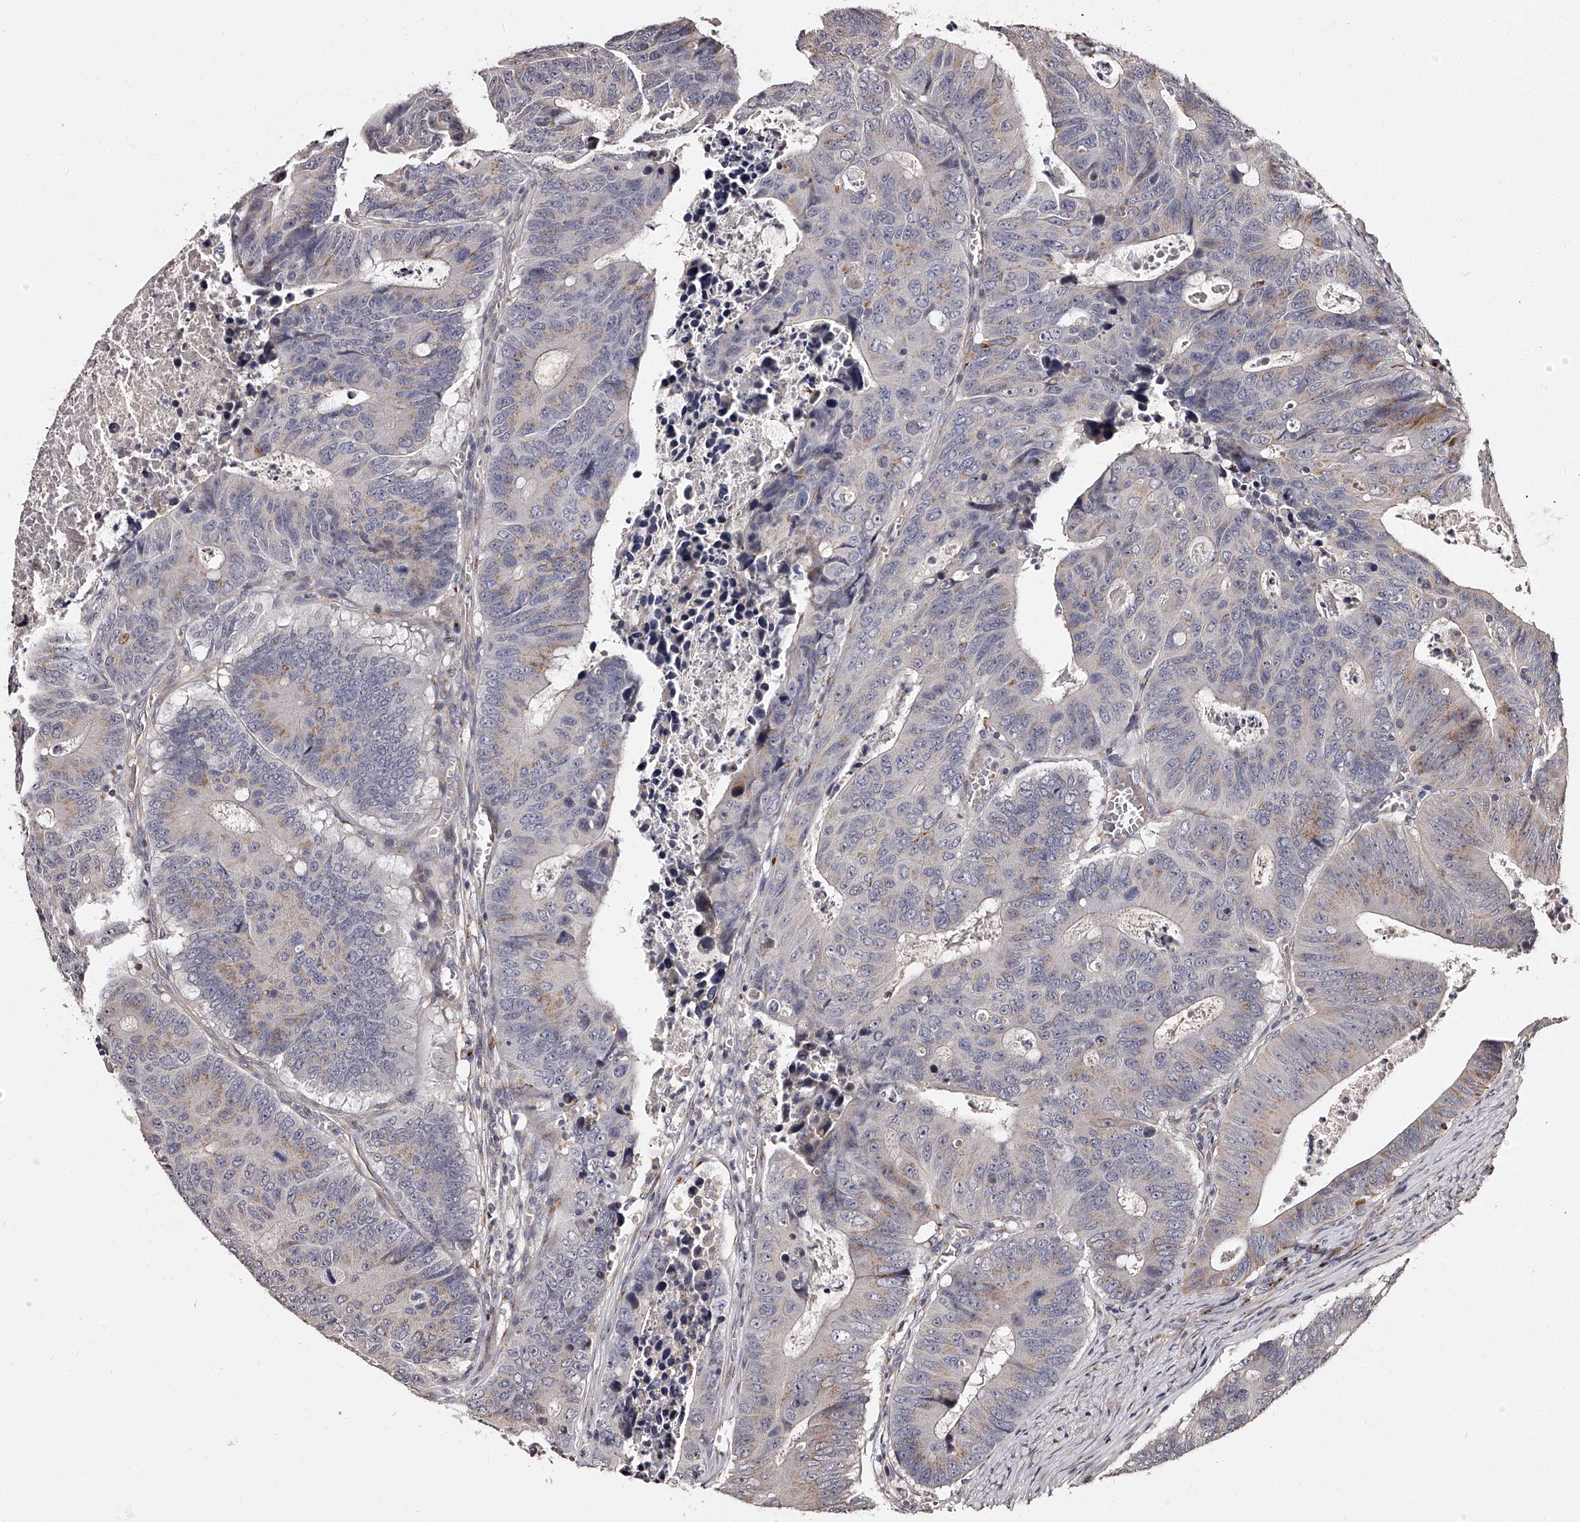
{"staining": {"intensity": "weak", "quantity": "<25%", "location": "cytoplasmic/membranous"}, "tissue": "colorectal cancer", "cell_type": "Tumor cells", "image_type": "cancer", "snomed": [{"axis": "morphology", "description": "Adenocarcinoma, NOS"}, {"axis": "topography", "description": "Colon"}], "caption": "Colorectal adenocarcinoma was stained to show a protein in brown. There is no significant staining in tumor cells.", "gene": "RSC1A1", "patient": {"sex": "male", "age": 87}}